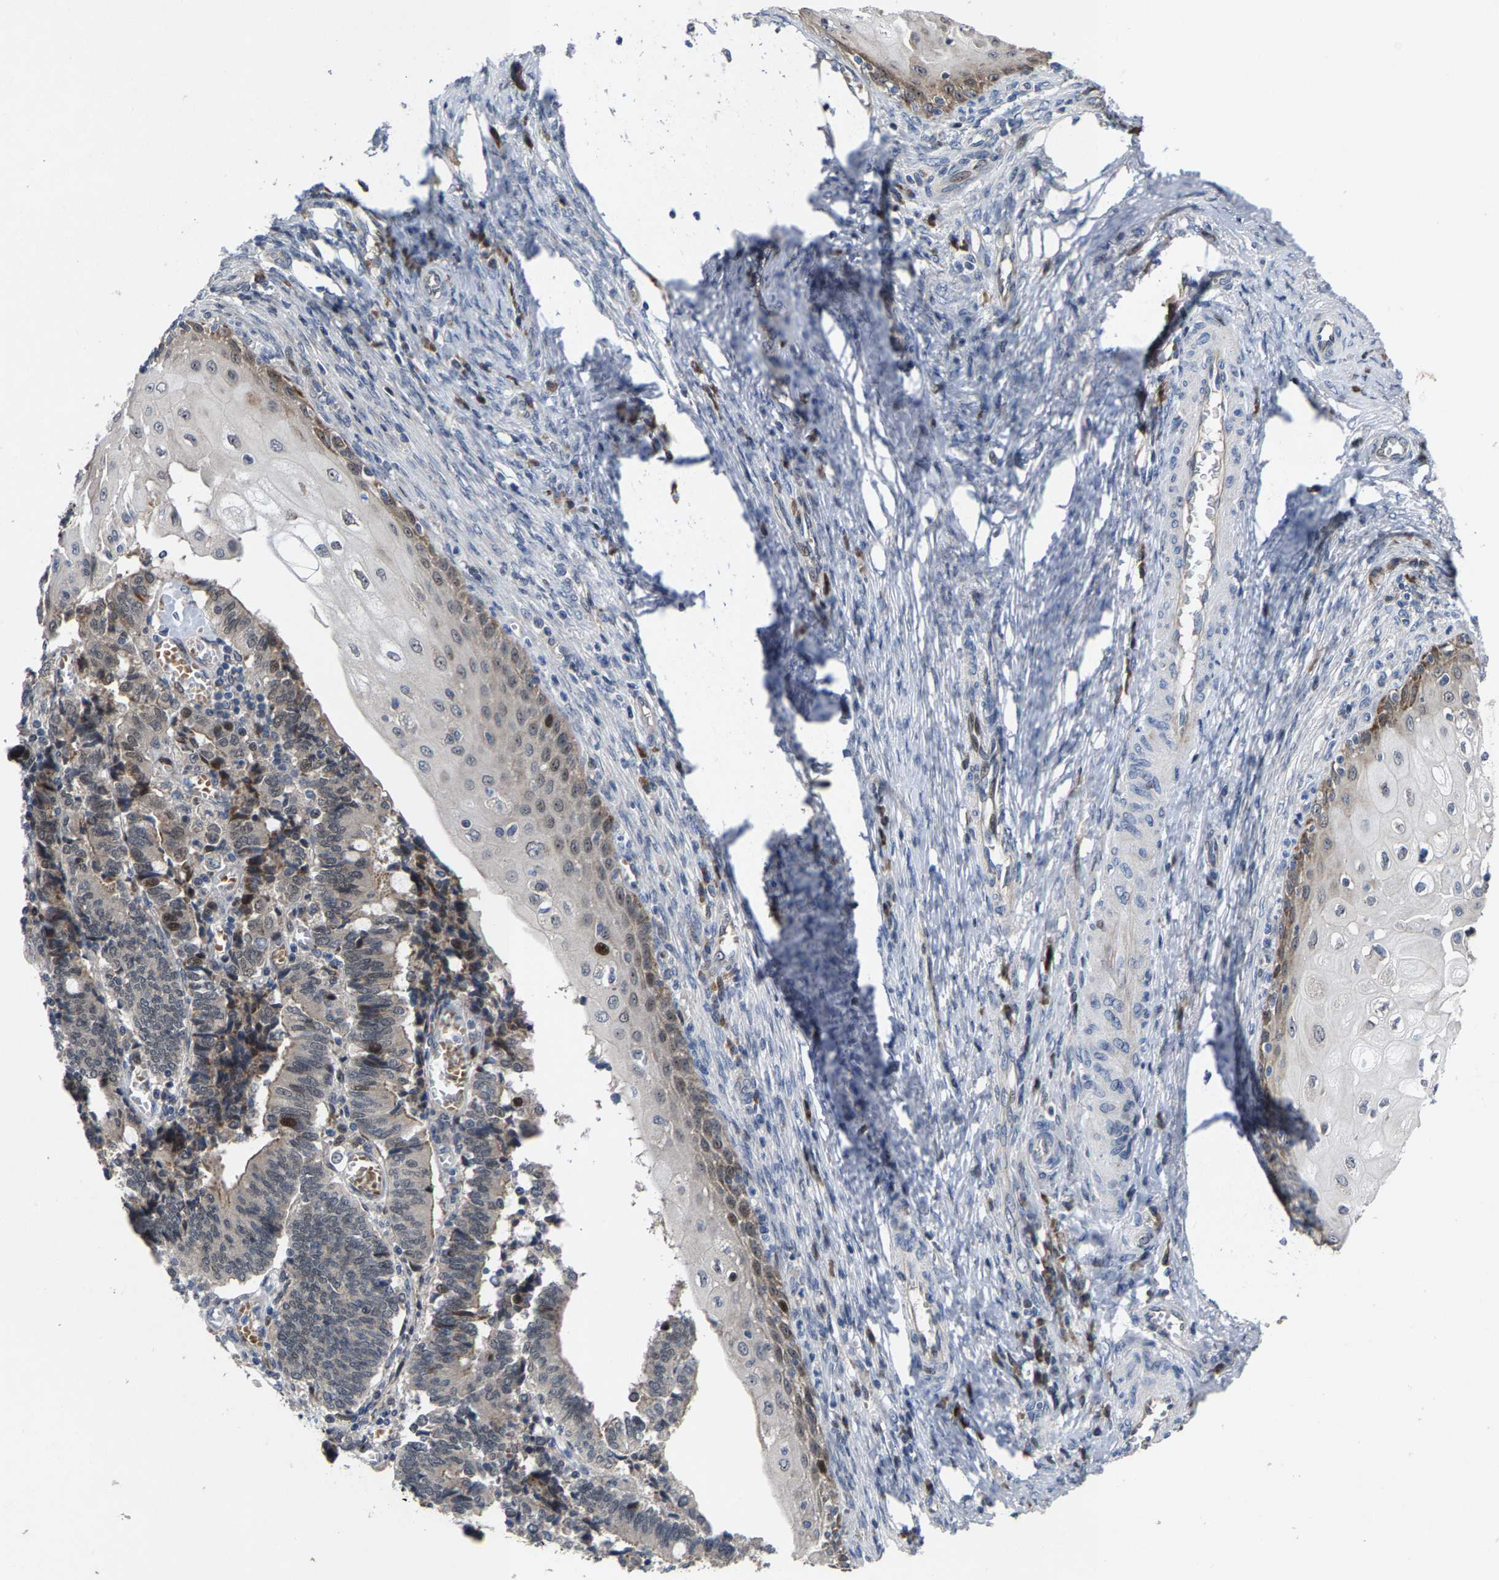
{"staining": {"intensity": "weak", "quantity": "<25%", "location": "cytoplasmic/membranous"}, "tissue": "cervical cancer", "cell_type": "Tumor cells", "image_type": "cancer", "snomed": [{"axis": "morphology", "description": "Adenocarcinoma, NOS"}, {"axis": "topography", "description": "Cervix"}], "caption": "High power microscopy image of an immunohistochemistry photomicrograph of adenocarcinoma (cervical), revealing no significant staining in tumor cells. The staining was performed using DAB (3,3'-diaminobenzidine) to visualize the protein expression in brown, while the nuclei were stained in blue with hematoxylin (Magnification: 20x).", "gene": "HAUS6", "patient": {"sex": "female", "age": 44}}